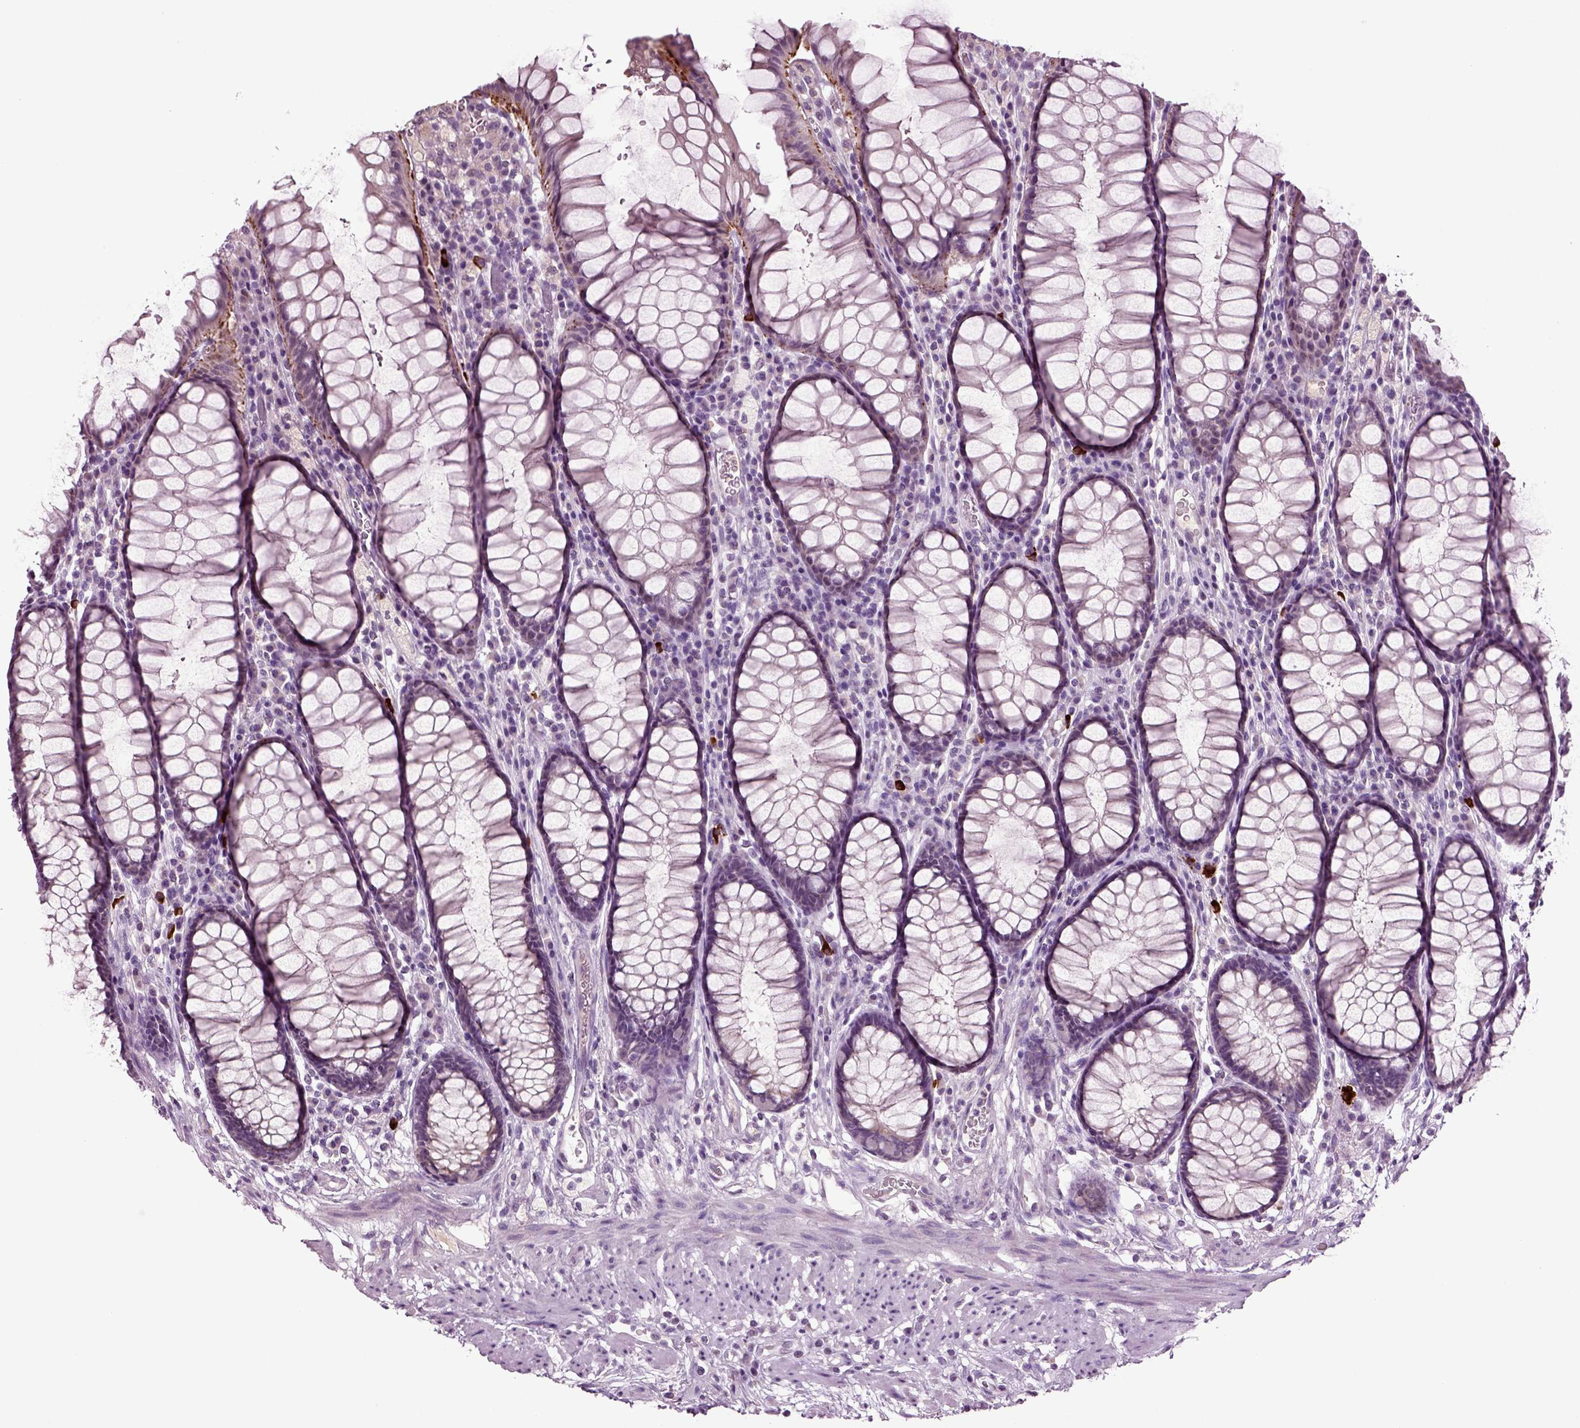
{"staining": {"intensity": "negative", "quantity": "none", "location": "none"}, "tissue": "rectum", "cell_type": "Glandular cells", "image_type": "normal", "snomed": [{"axis": "morphology", "description": "Normal tissue, NOS"}, {"axis": "topography", "description": "Rectum"}], "caption": "Immunohistochemistry of benign human rectum reveals no expression in glandular cells. Nuclei are stained in blue.", "gene": "FGF11", "patient": {"sex": "female", "age": 68}}